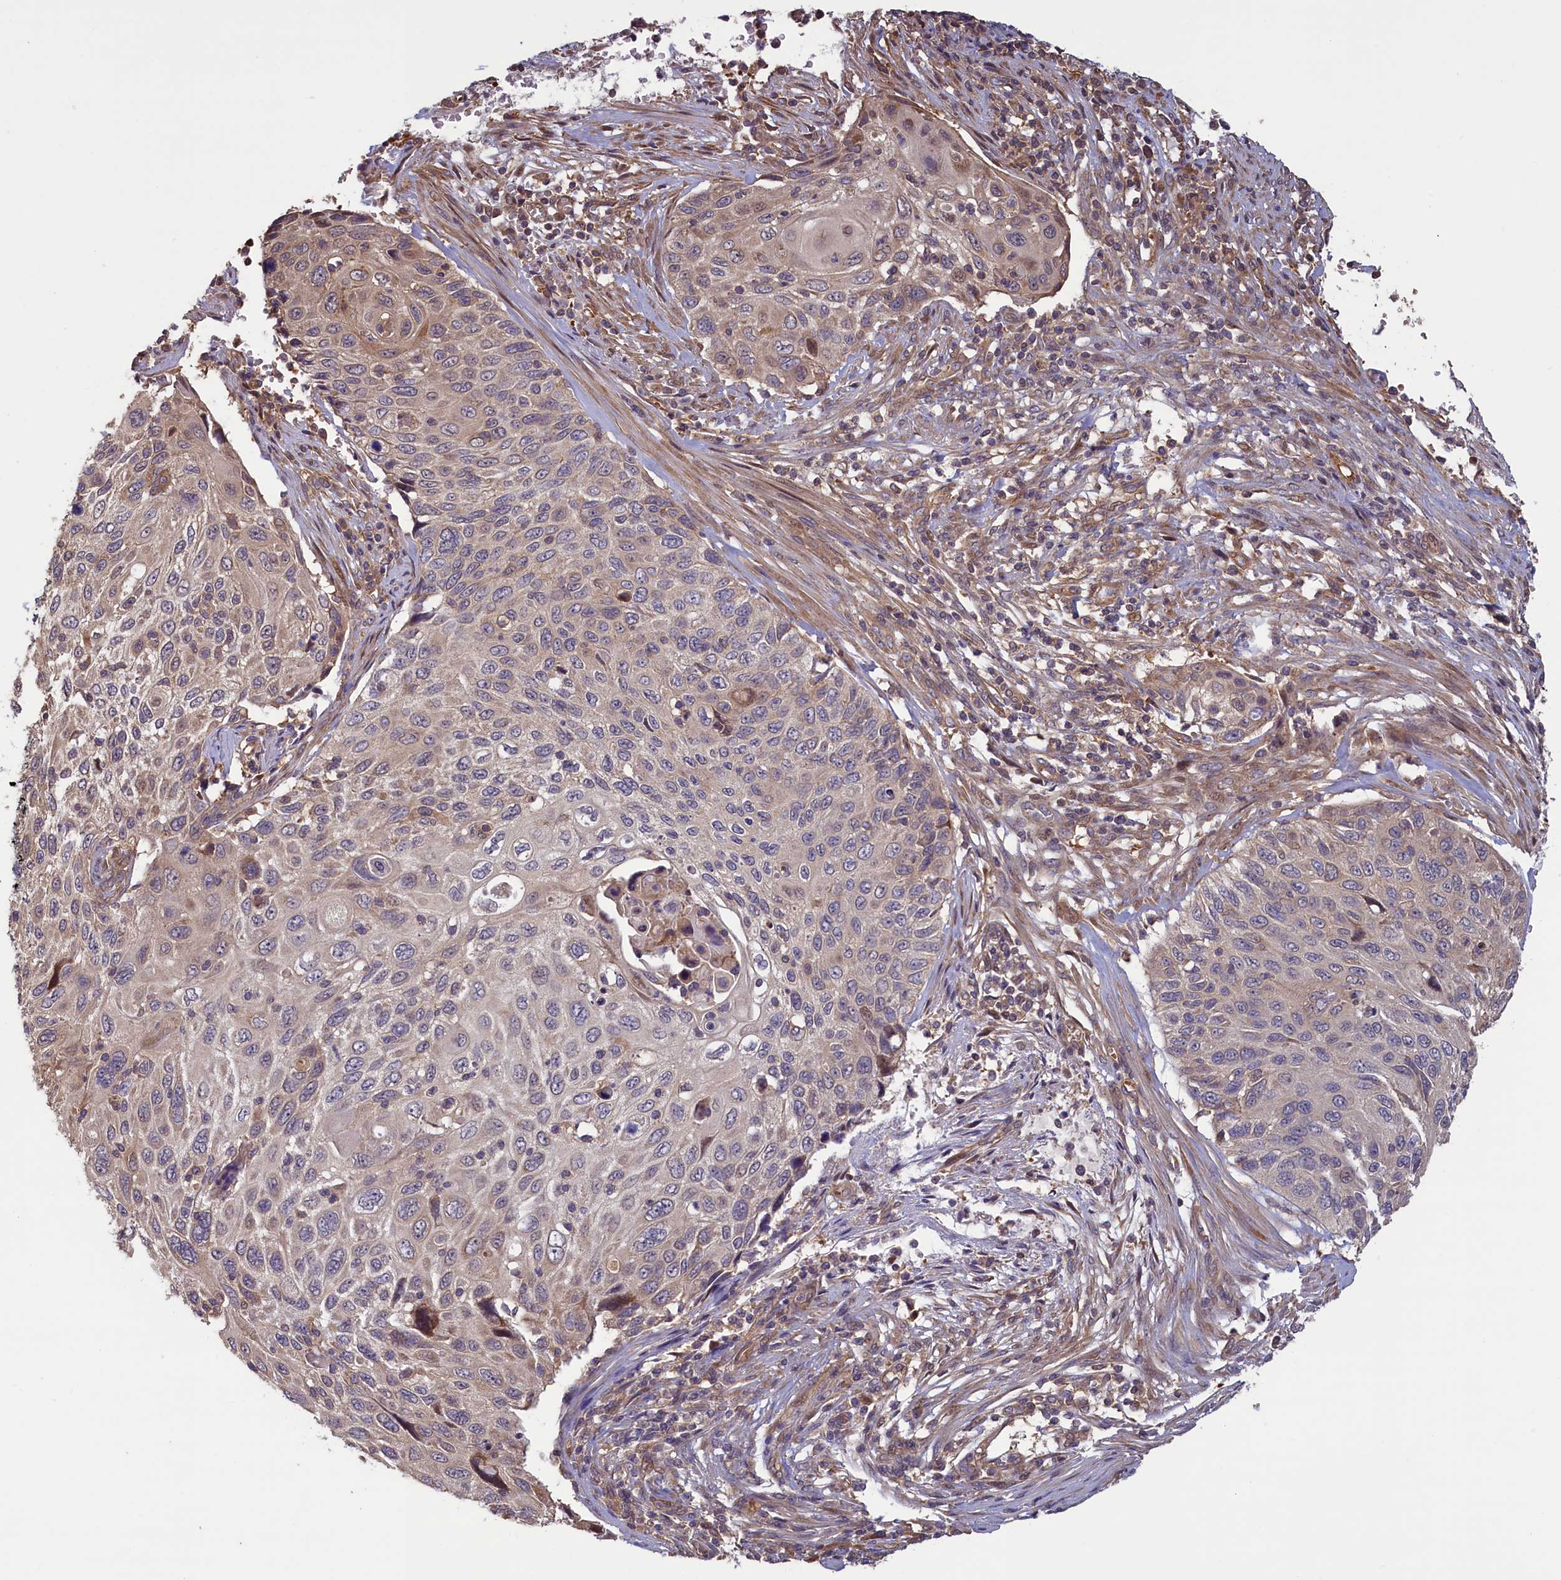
{"staining": {"intensity": "weak", "quantity": "<25%", "location": "cytoplasmic/membranous"}, "tissue": "cervical cancer", "cell_type": "Tumor cells", "image_type": "cancer", "snomed": [{"axis": "morphology", "description": "Squamous cell carcinoma, NOS"}, {"axis": "topography", "description": "Cervix"}], "caption": "Immunohistochemistry image of neoplastic tissue: squamous cell carcinoma (cervical) stained with DAB displays no significant protein staining in tumor cells.", "gene": "CIAO2B", "patient": {"sex": "female", "age": 70}}